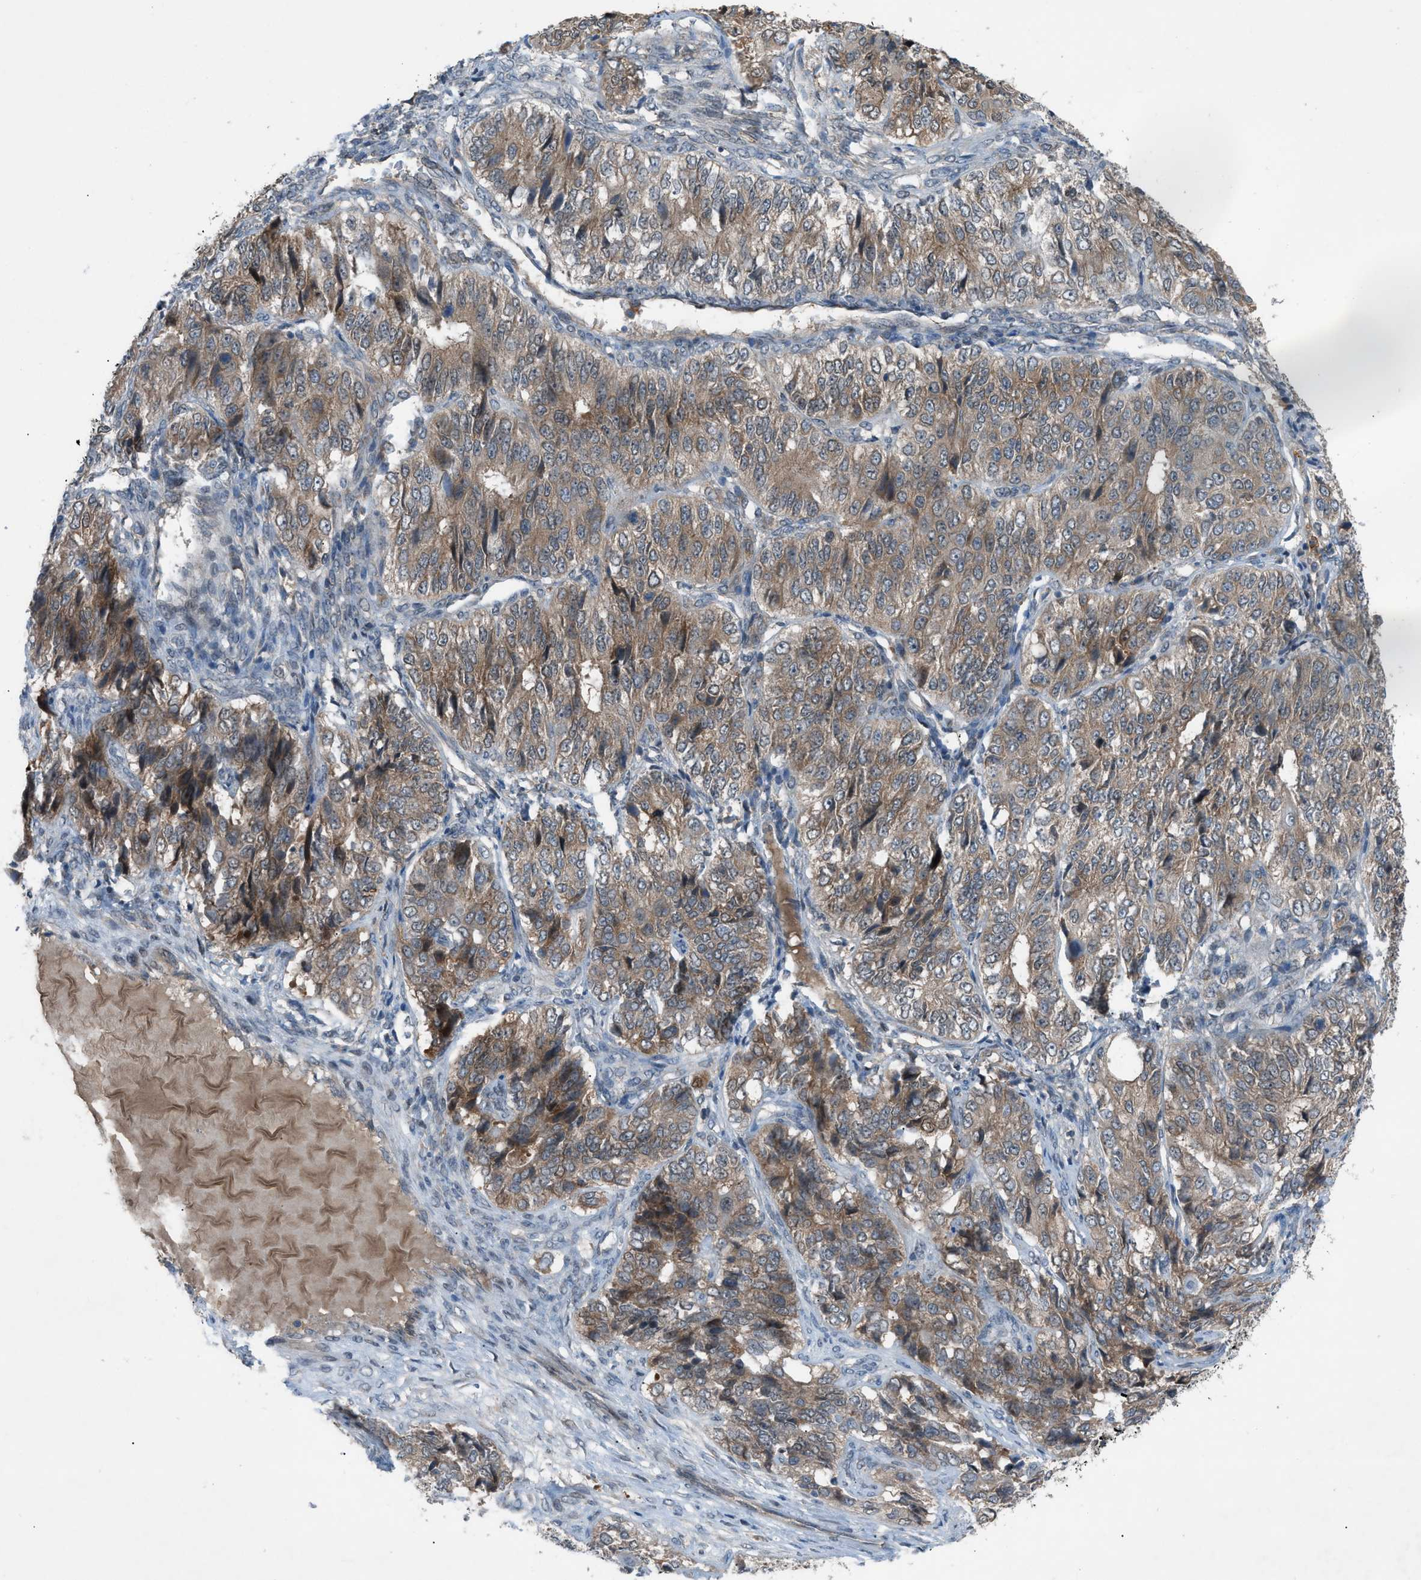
{"staining": {"intensity": "moderate", "quantity": ">75%", "location": "cytoplasmic/membranous"}, "tissue": "ovarian cancer", "cell_type": "Tumor cells", "image_type": "cancer", "snomed": [{"axis": "morphology", "description": "Carcinoma, endometroid"}, {"axis": "topography", "description": "Ovary"}], "caption": "The immunohistochemical stain shows moderate cytoplasmic/membranous positivity in tumor cells of ovarian endometroid carcinoma tissue. (Brightfield microscopy of DAB IHC at high magnification).", "gene": "DYRK1A", "patient": {"sex": "female", "age": 51}}